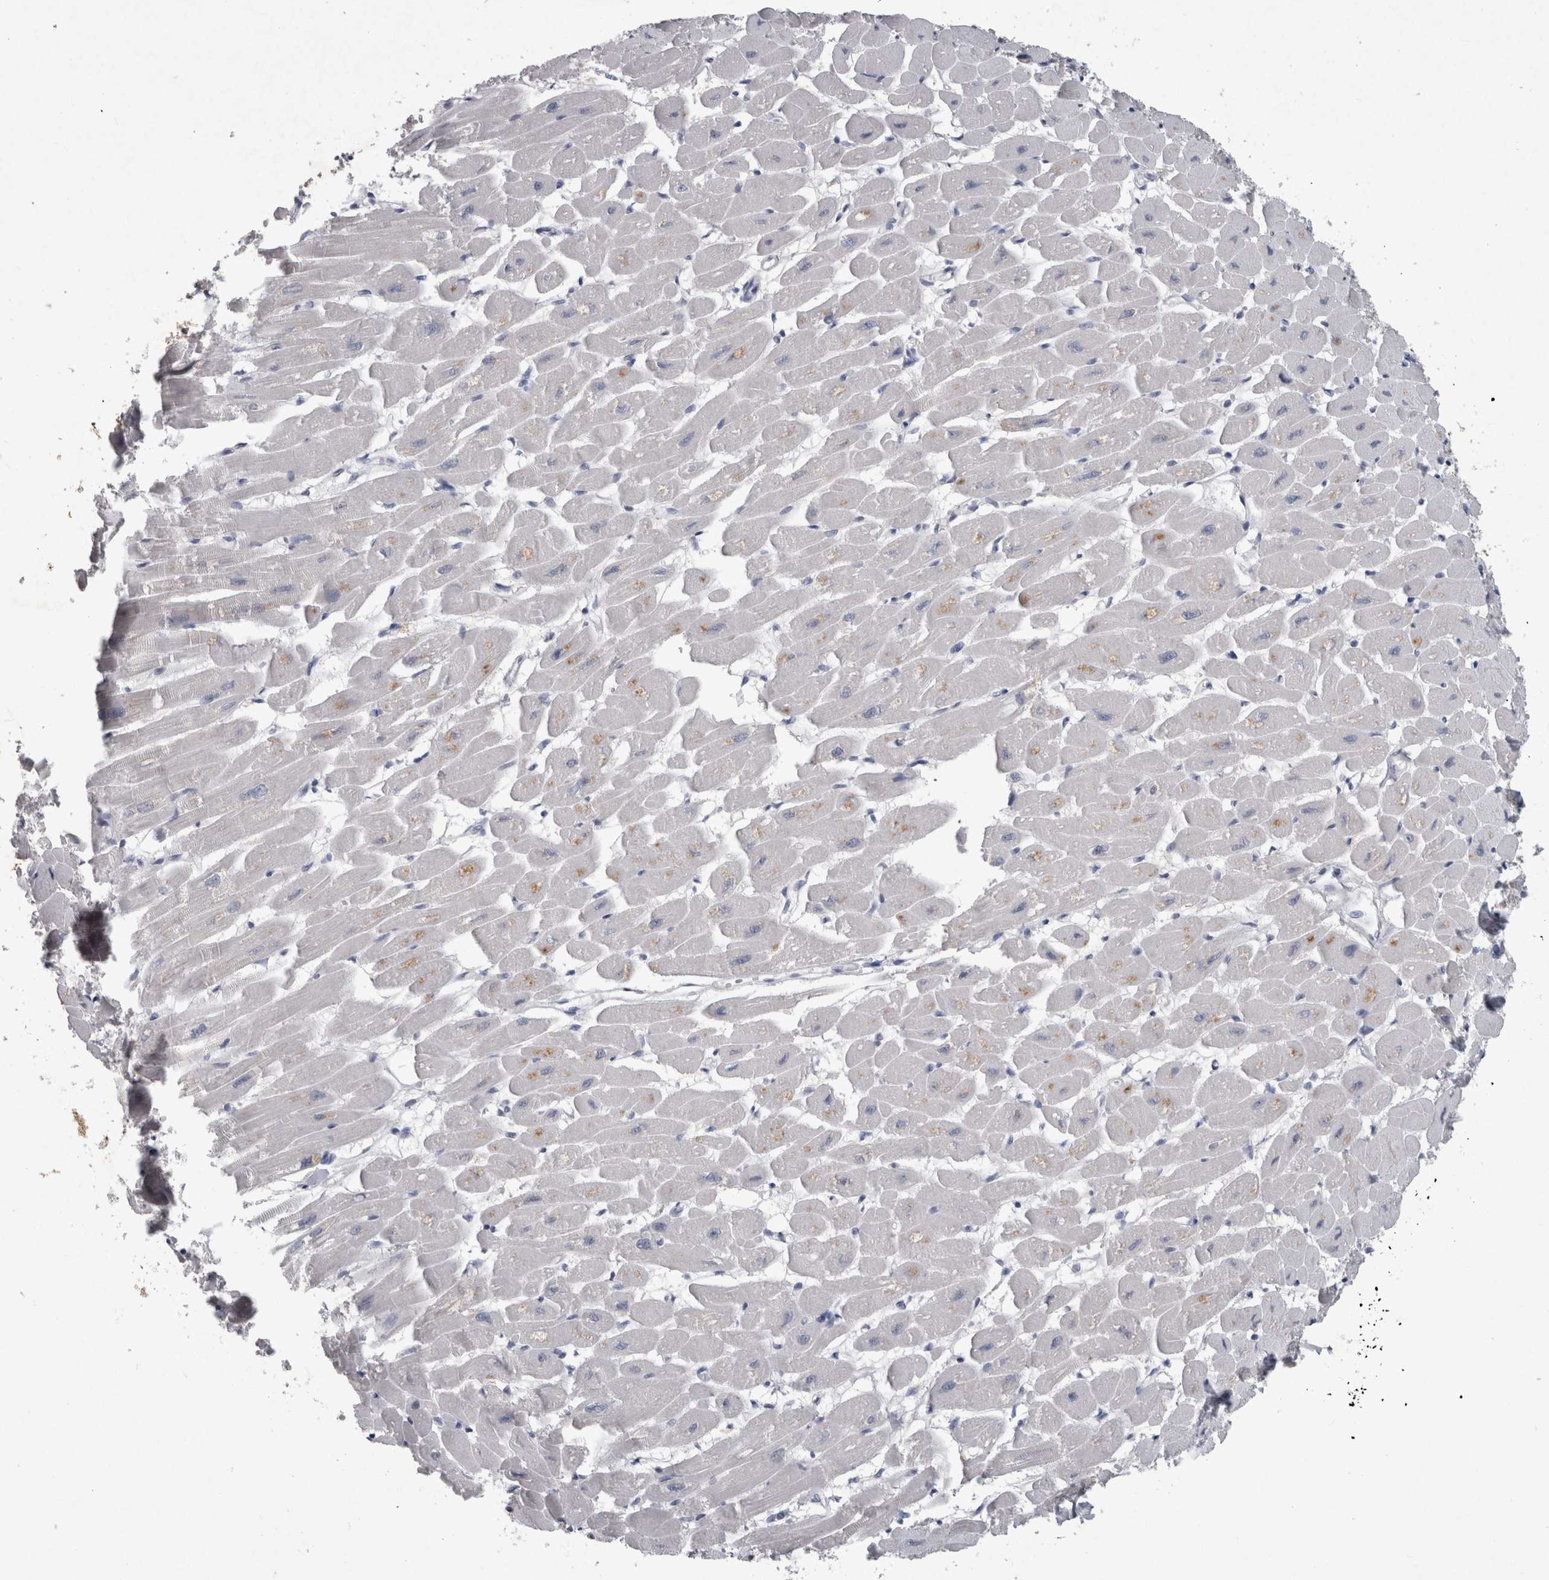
{"staining": {"intensity": "negative", "quantity": "none", "location": "none"}, "tissue": "heart muscle", "cell_type": "Cardiomyocytes", "image_type": "normal", "snomed": [{"axis": "morphology", "description": "Normal tissue, NOS"}, {"axis": "topography", "description": "Heart"}], "caption": "DAB (3,3'-diaminobenzidine) immunohistochemical staining of benign human heart muscle displays no significant expression in cardiomyocytes. (DAB immunohistochemistry (IHC) visualized using brightfield microscopy, high magnification).", "gene": "PDX1", "patient": {"sex": "female", "age": 54}}